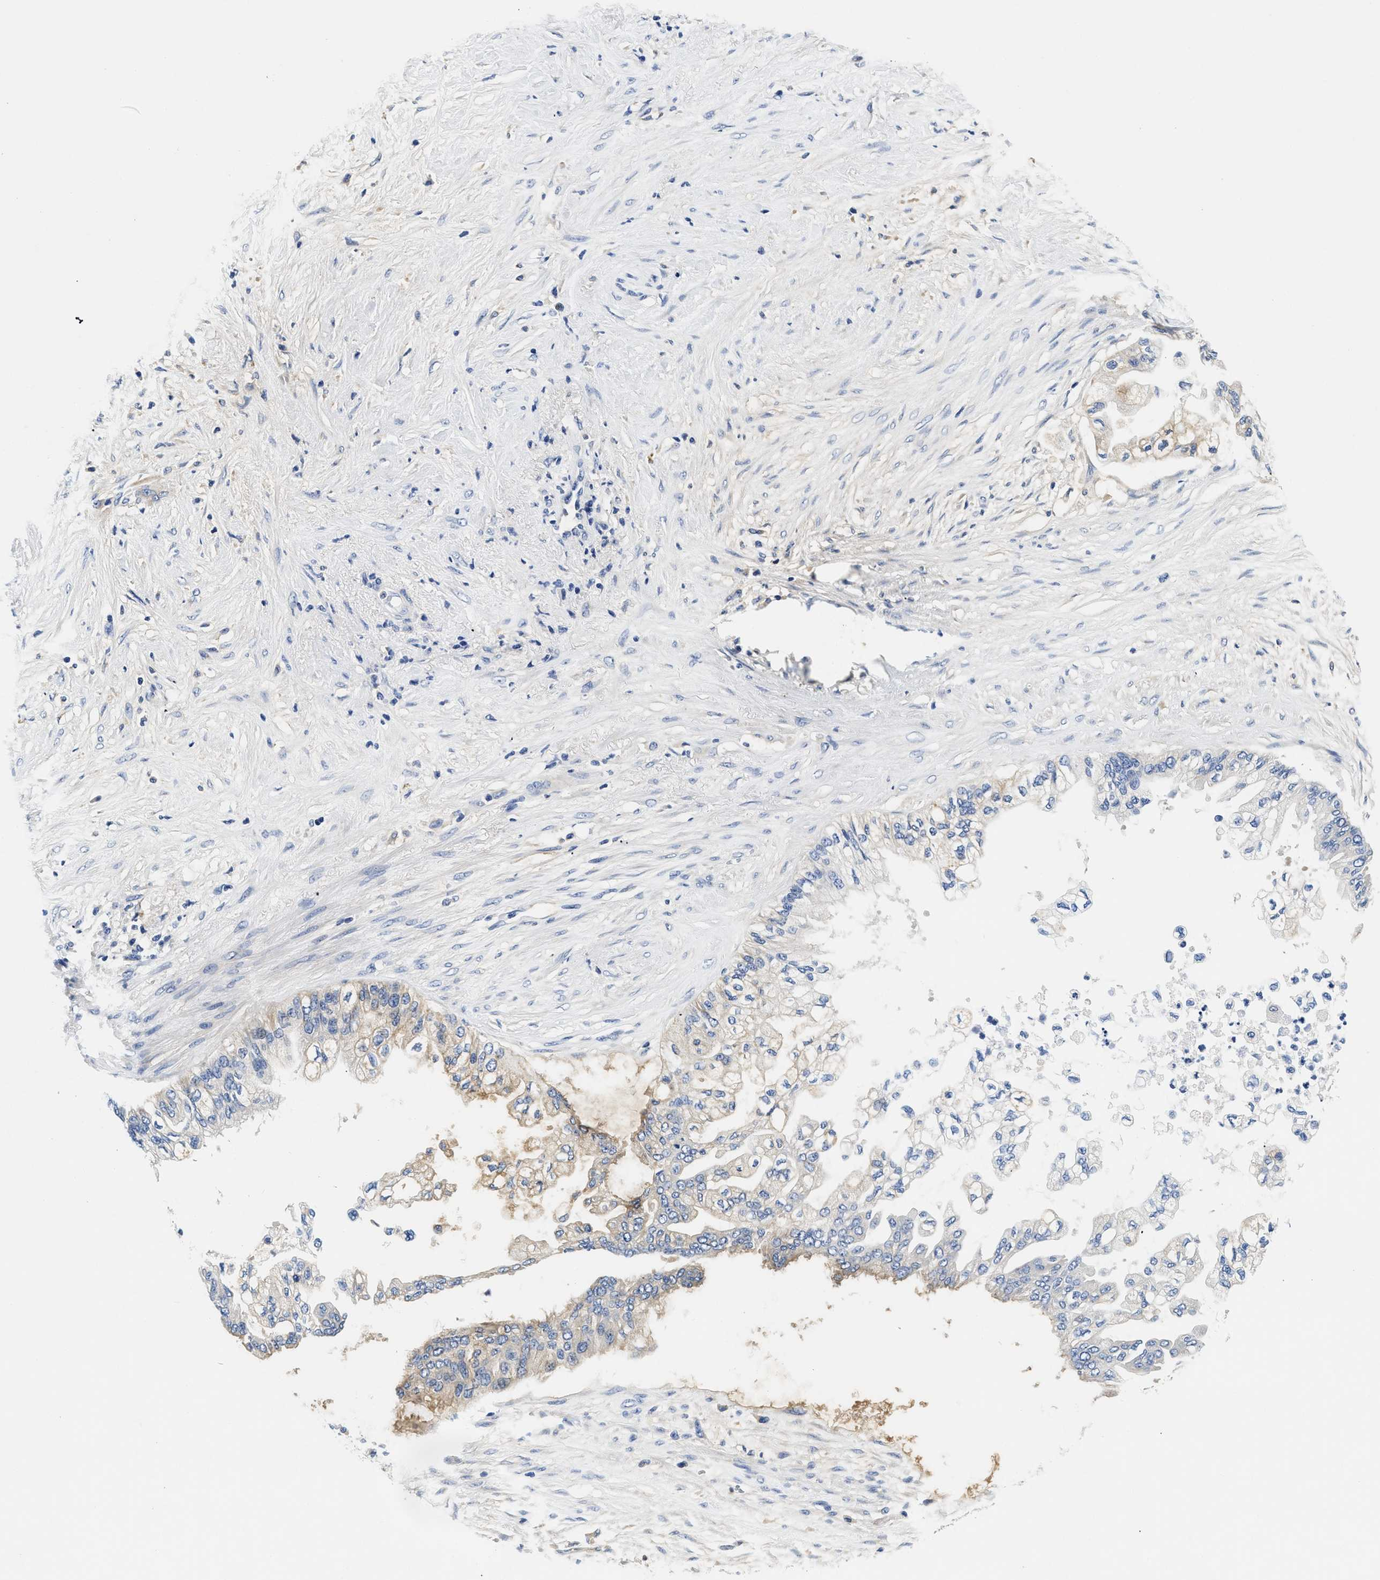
{"staining": {"intensity": "weak", "quantity": "<25%", "location": "cytoplasmic/membranous"}, "tissue": "pancreatic cancer", "cell_type": "Tumor cells", "image_type": "cancer", "snomed": [{"axis": "morphology", "description": "Normal tissue, NOS"}, {"axis": "morphology", "description": "Adenocarcinoma, NOS"}, {"axis": "topography", "description": "Pancreas"}, {"axis": "topography", "description": "Duodenum"}], "caption": "Immunohistochemistry histopathology image of human pancreatic cancer (adenocarcinoma) stained for a protein (brown), which exhibits no positivity in tumor cells.", "gene": "MEA1", "patient": {"sex": "female", "age": 60}}